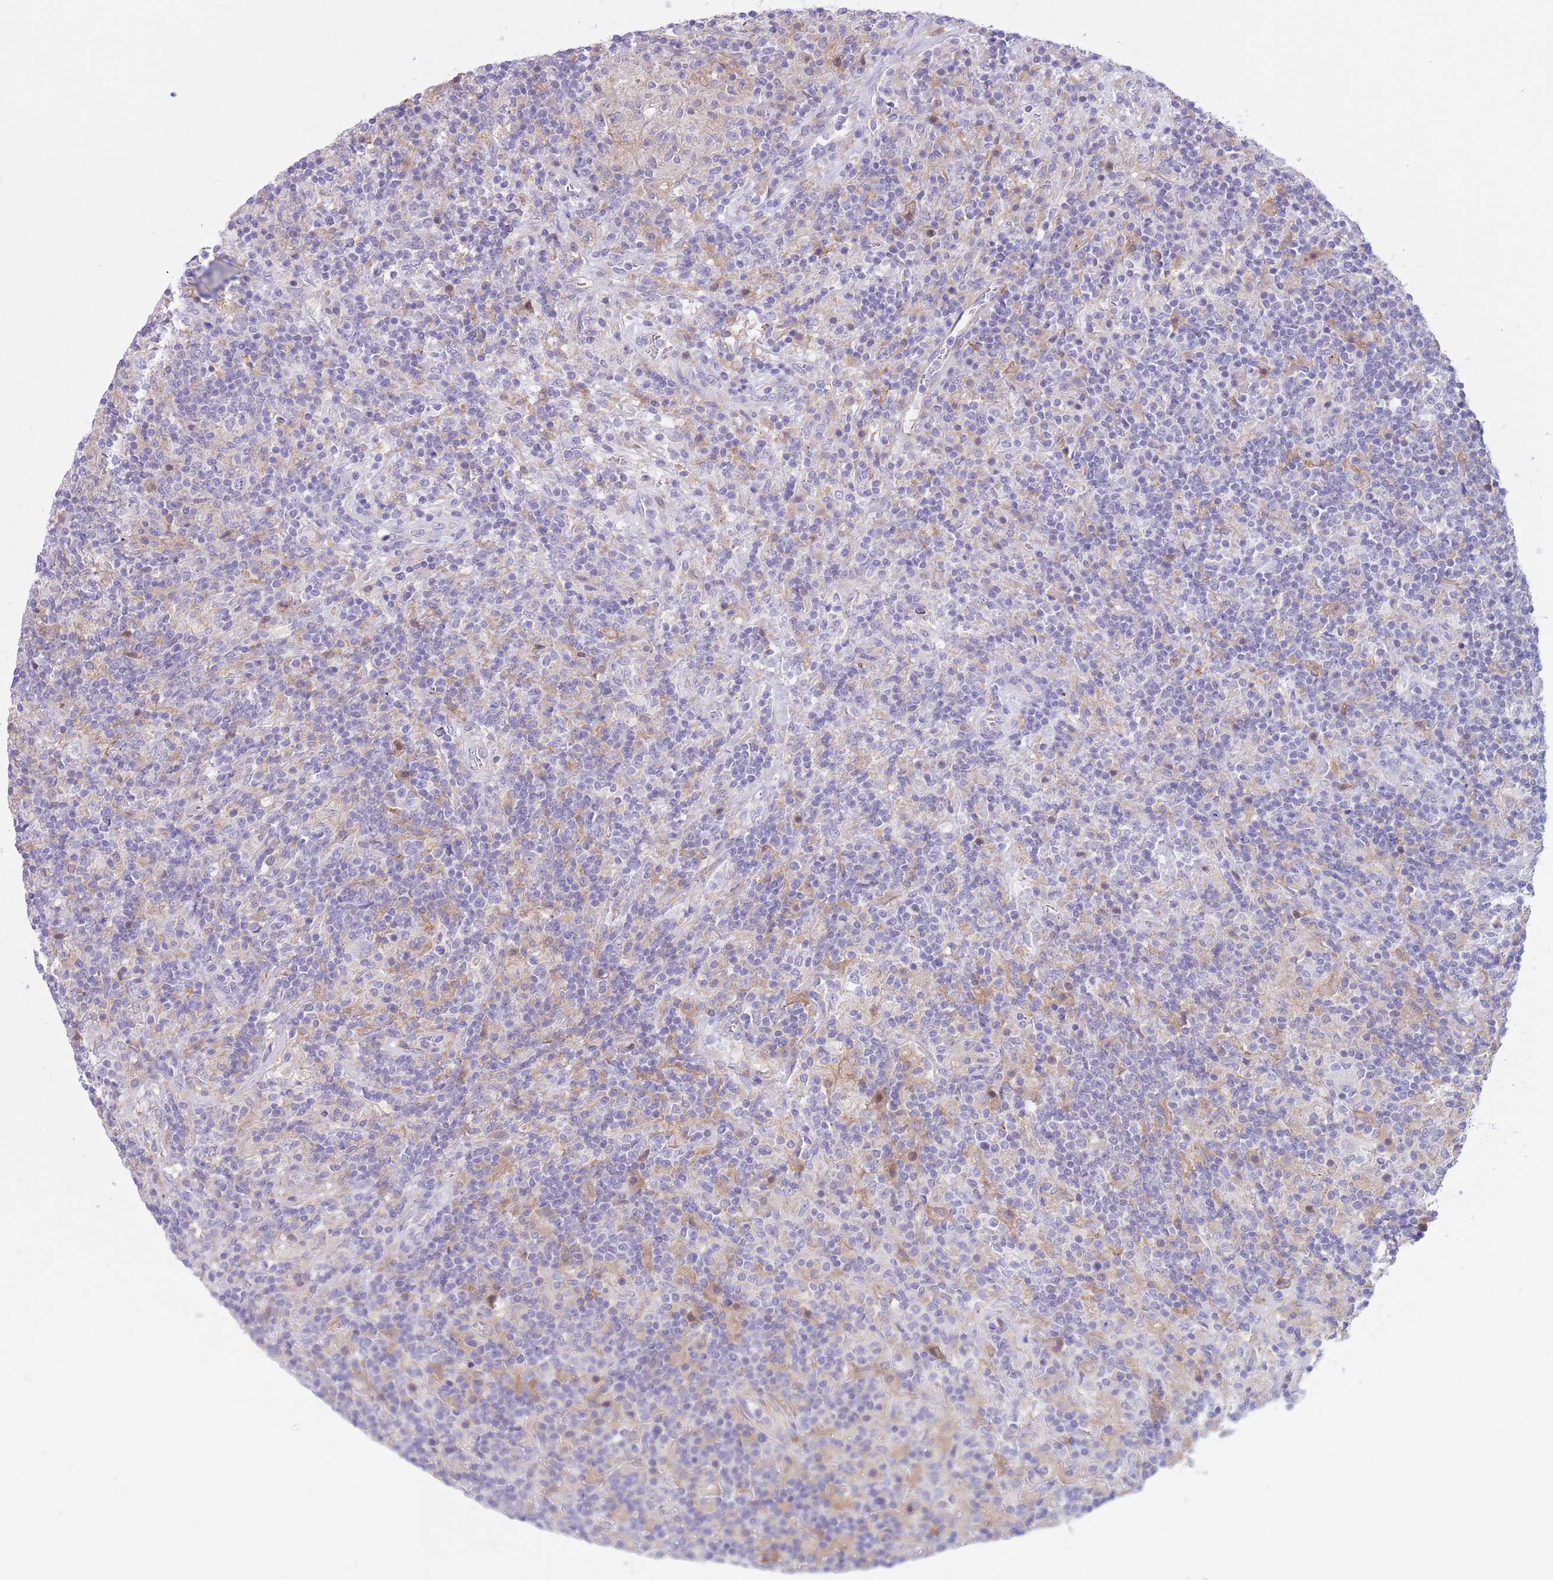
{"staining": {"intensity": "negative", "quantity": "none", "location": "none"}, "tissue": "lymphoma", "cell_type": "Tumor cells", "image_type": "cancer", "snomed": [{"axis": "morphology", "description": "Hodgkin's disease, NOS"}, {"axis": "topography", "description": "Lymph node"}], "caption": "An immunohistochemistry image of lymphoma is shown. There is no staining in tumor cells of lymphoma.", "gene": "SNX6", "patient": {"sex": "male", "age": 70}}